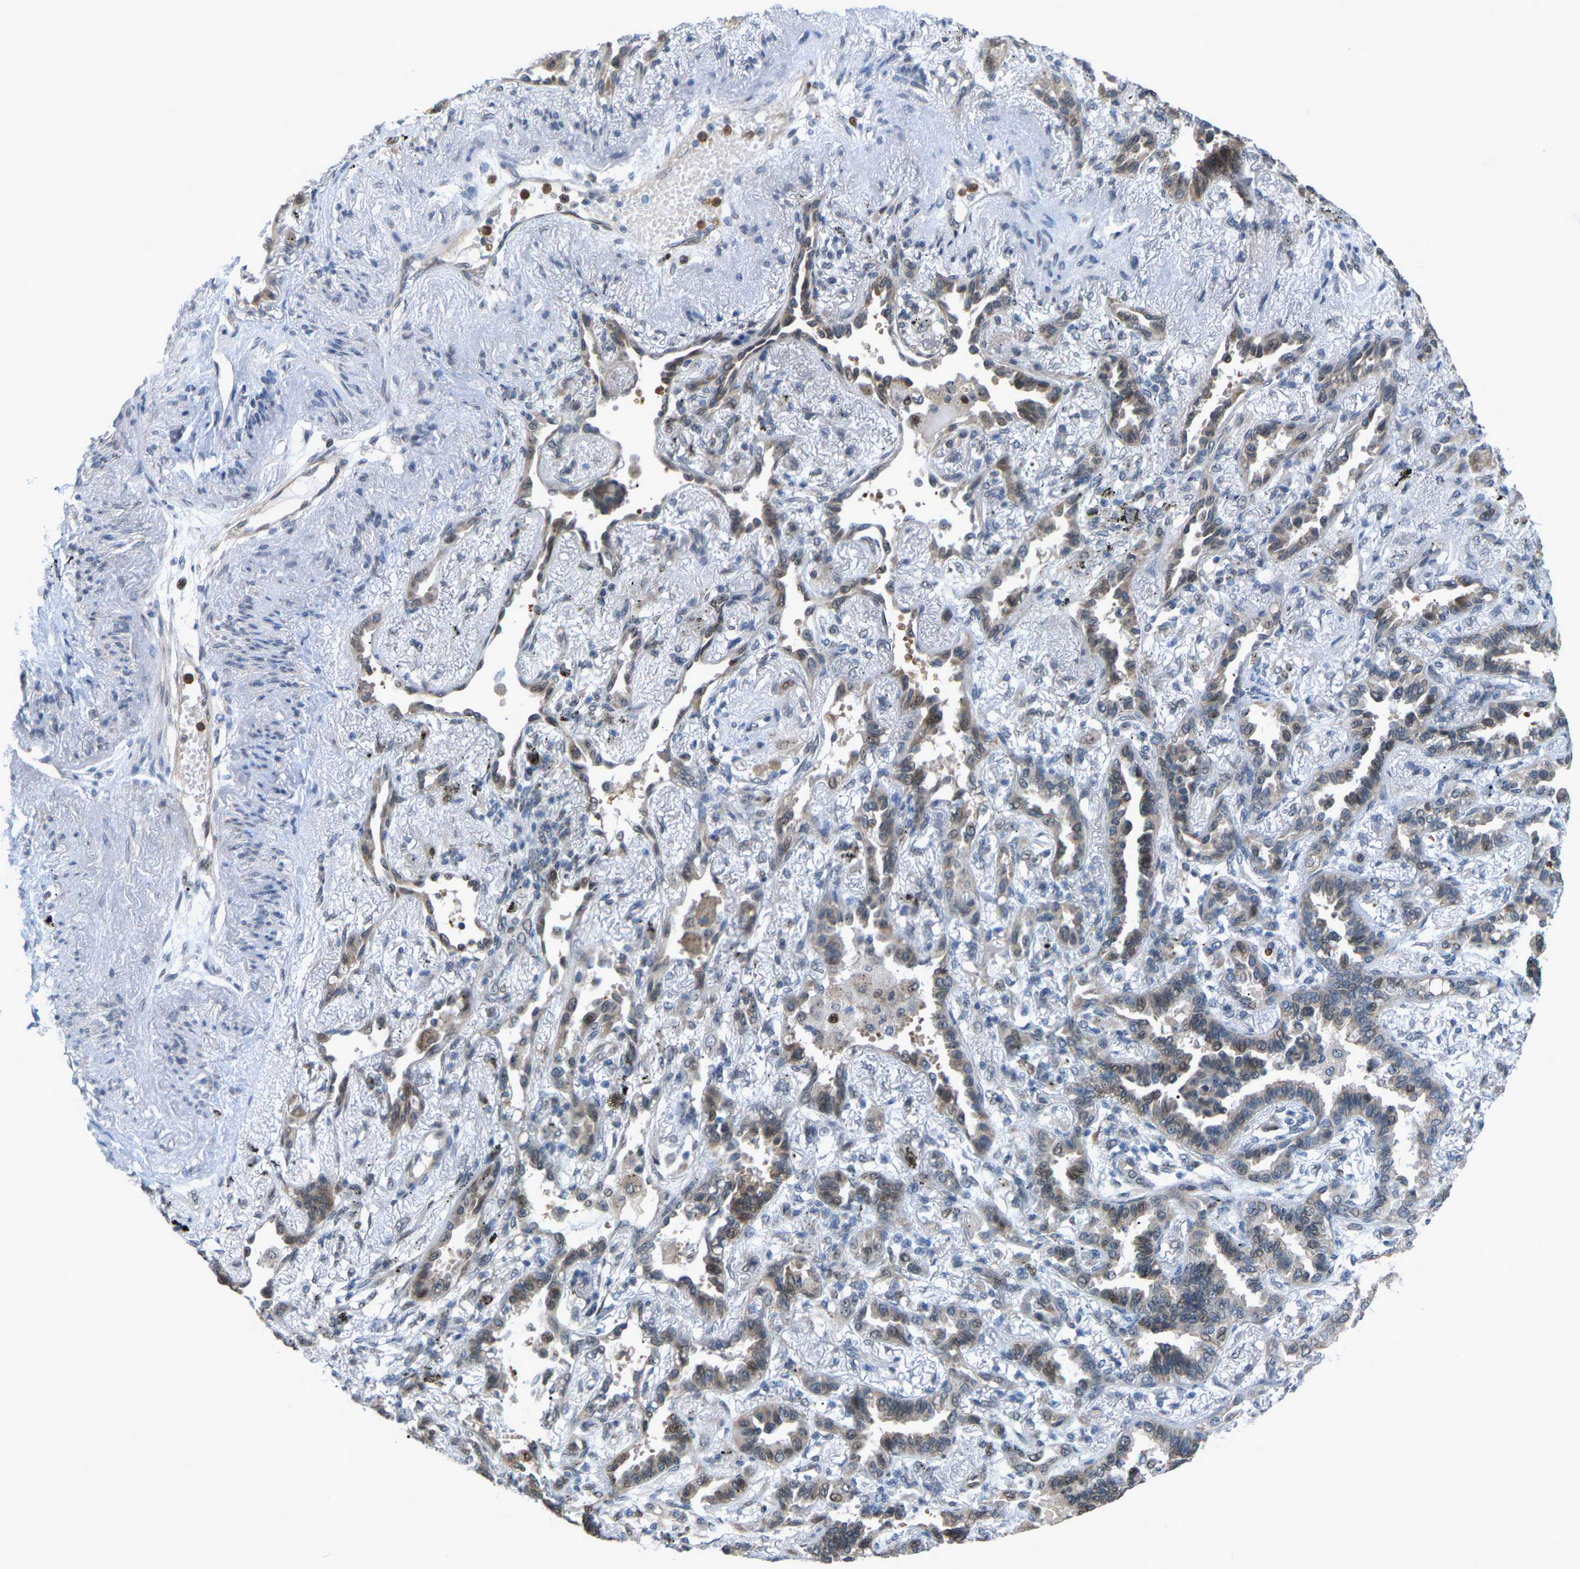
{"staining": {"intensity": "weak", "quantity": "25%-75%", "location": "cytoplasmic/membranous"}, "tissue": "lung cancer", "cell_type": "Tumor cells", "image_type": "cancer", "snomed": [{"axis": "morphology", "description": "Adenocarcinoma, NOS"}, {"axis": "topography", "description": "Lung"}], "caption": "About 25%-75% of tumor cells in human lung adenocarcinoma demonstrate weak cytoplasmic/membranous protein staining as visualized by brown immunohistochemical staining.", "gene": "CROT", "patient": {"sex": "male", "age": 59}}